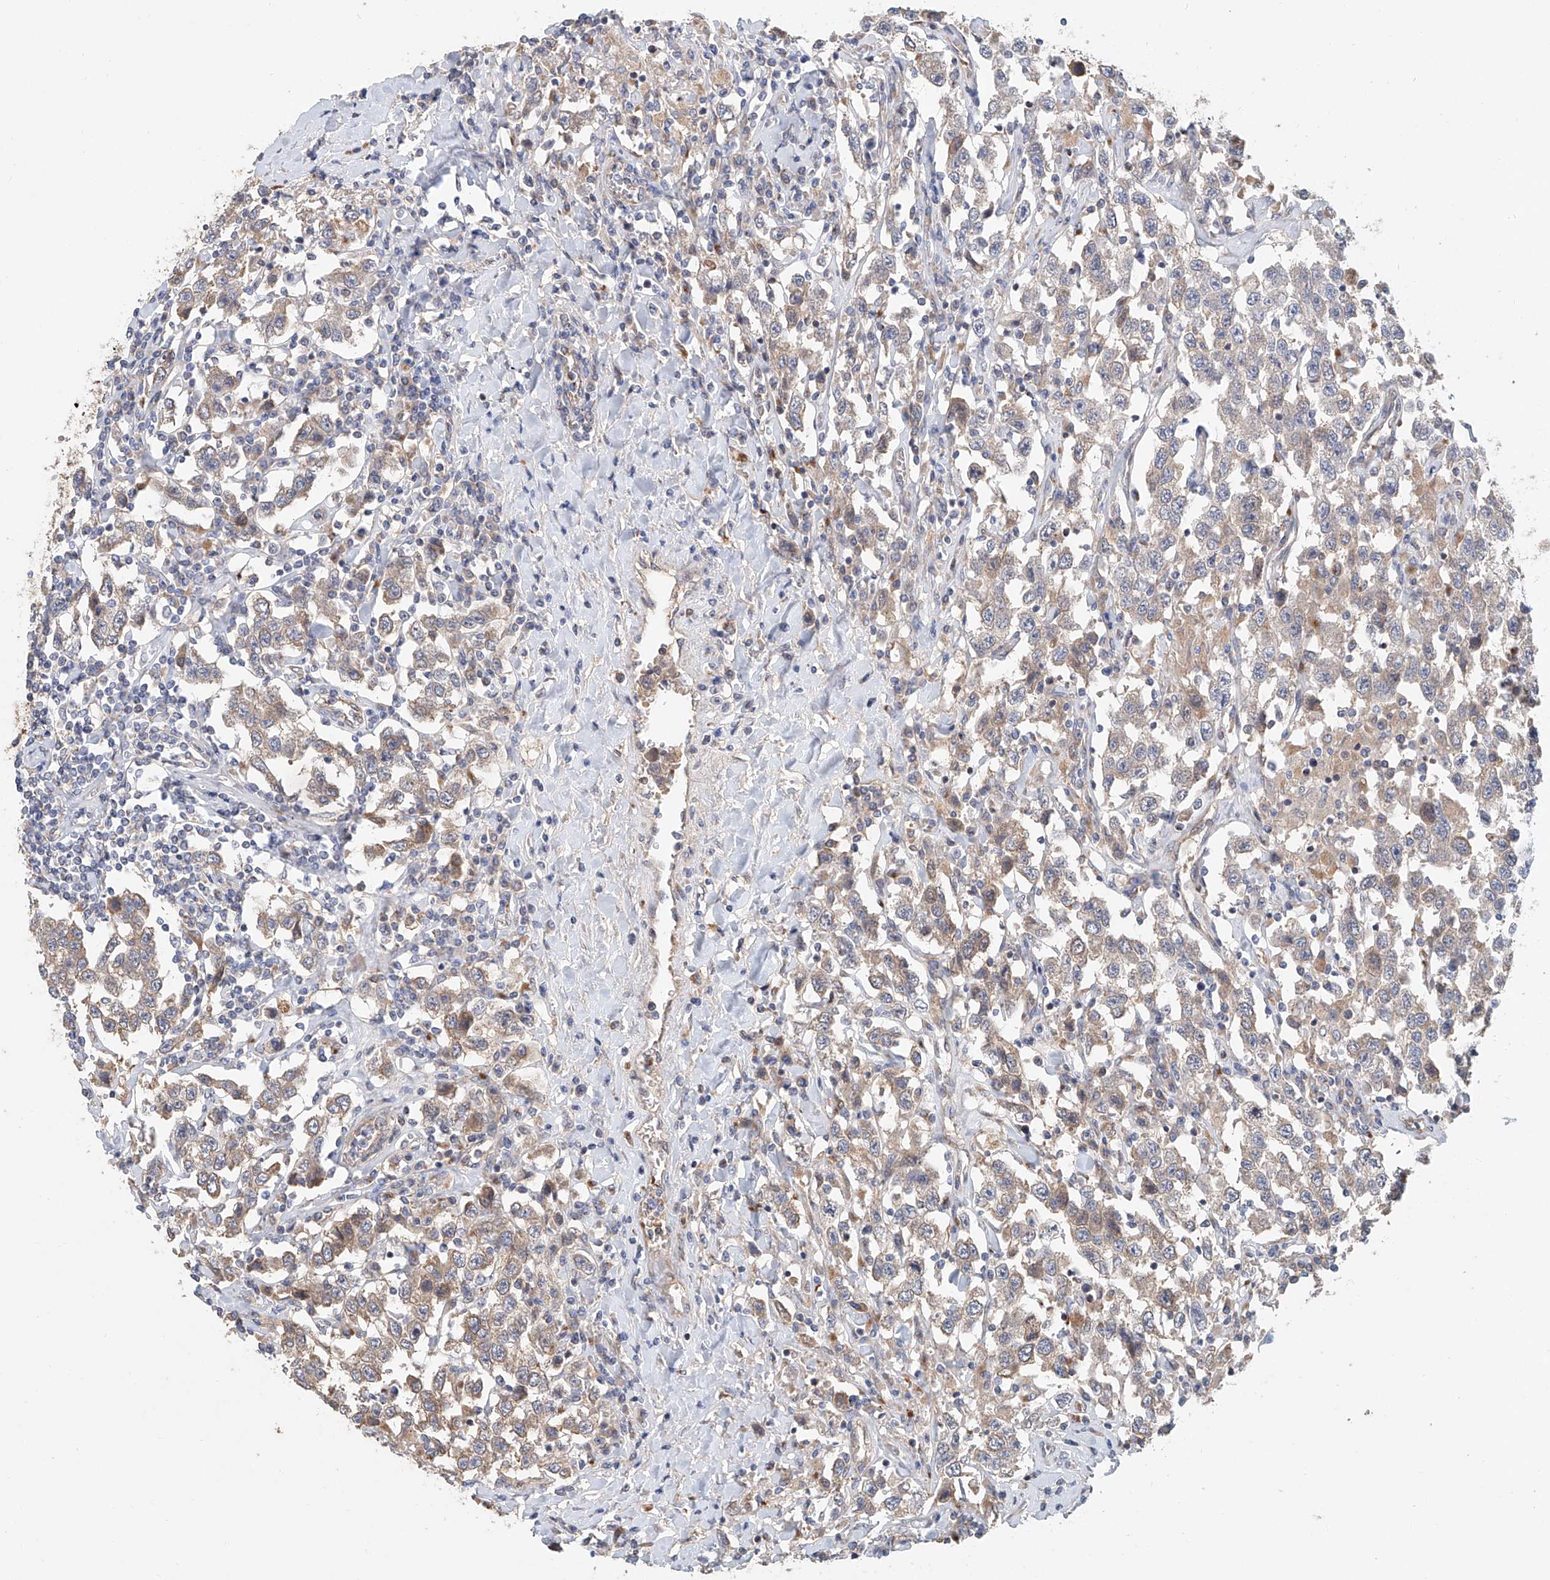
{"staining": {"intensity": "moderate", "quantity": ">75%", "location": "cytoplasmic/membranous"}, "tissue": "testis cancer", "cell_type": "Tumor cells", "image_type": "cancer", "snomed": [{"axis": "morphology", "description": "Seminoma, NOS"}, {"axis": "topography", "description": "Testis"}], "caption": "Protein staining of testis cancer tissue reveals moderate cytoplasmic/membranous expression in about >75% of tumor cells.", "gene": "HGSNAT", "patient": {"sex": "male", "age": 41}}